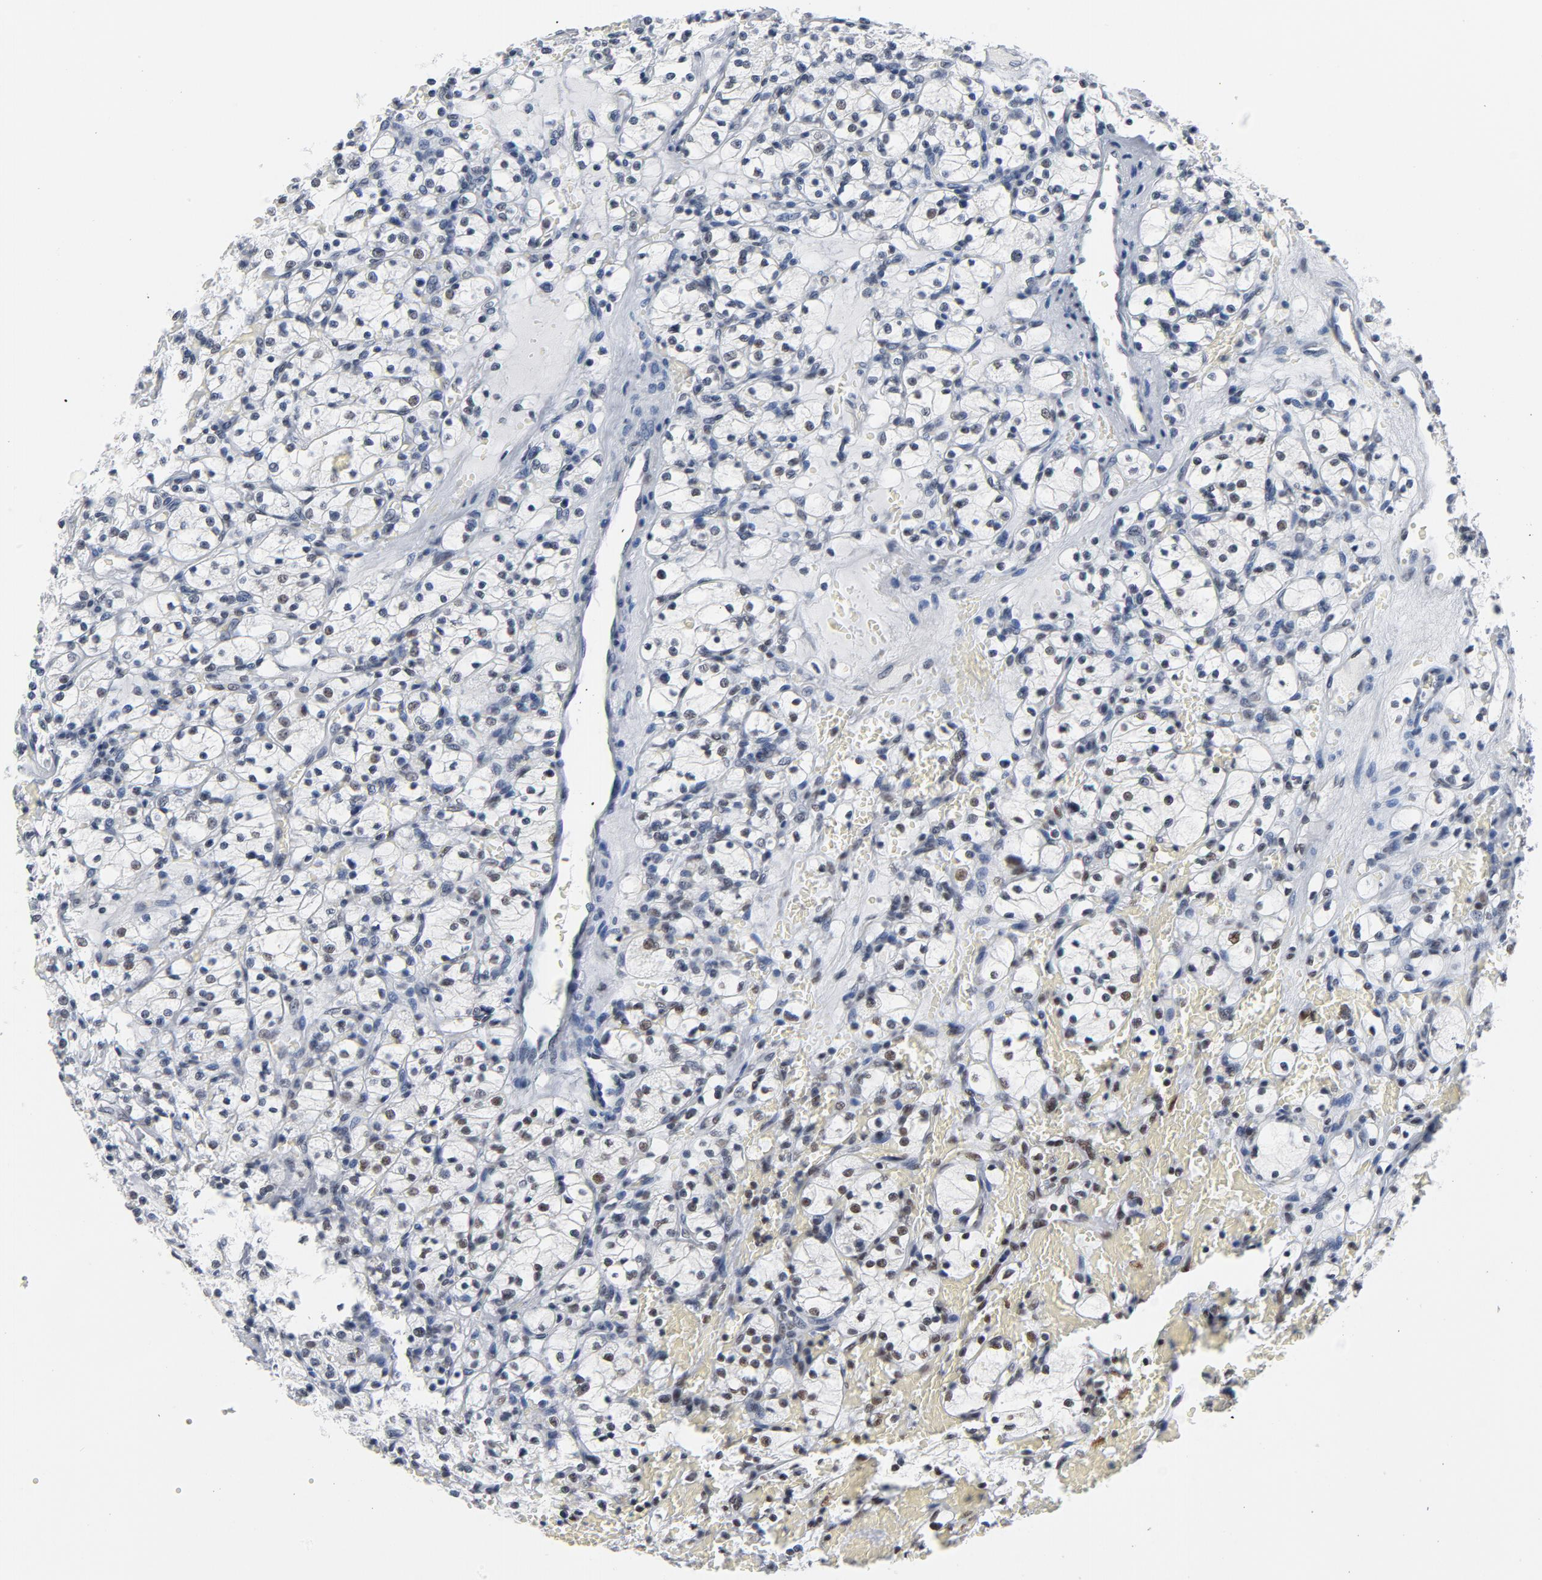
{"staining": {"intensity": "moderate", "quantity": "<25%", "location": "nuclear"}, "tissue": "renal cancer", "cell_type": "Tumor cells", "image_type": "cancer", "snomed": [{"axis": "morphology", "description": "Adenocarcinoma, NOS"}, {"axis": "topography", "description": "Kidney"}], "caption": "Adenocarcinoma (renal) stained with a brown dye shows moderate nuclear positive expression in approximately <25% of tumor cells.", "gene": "CSTF2", "patient": {"sex": "female", "age": 83}}